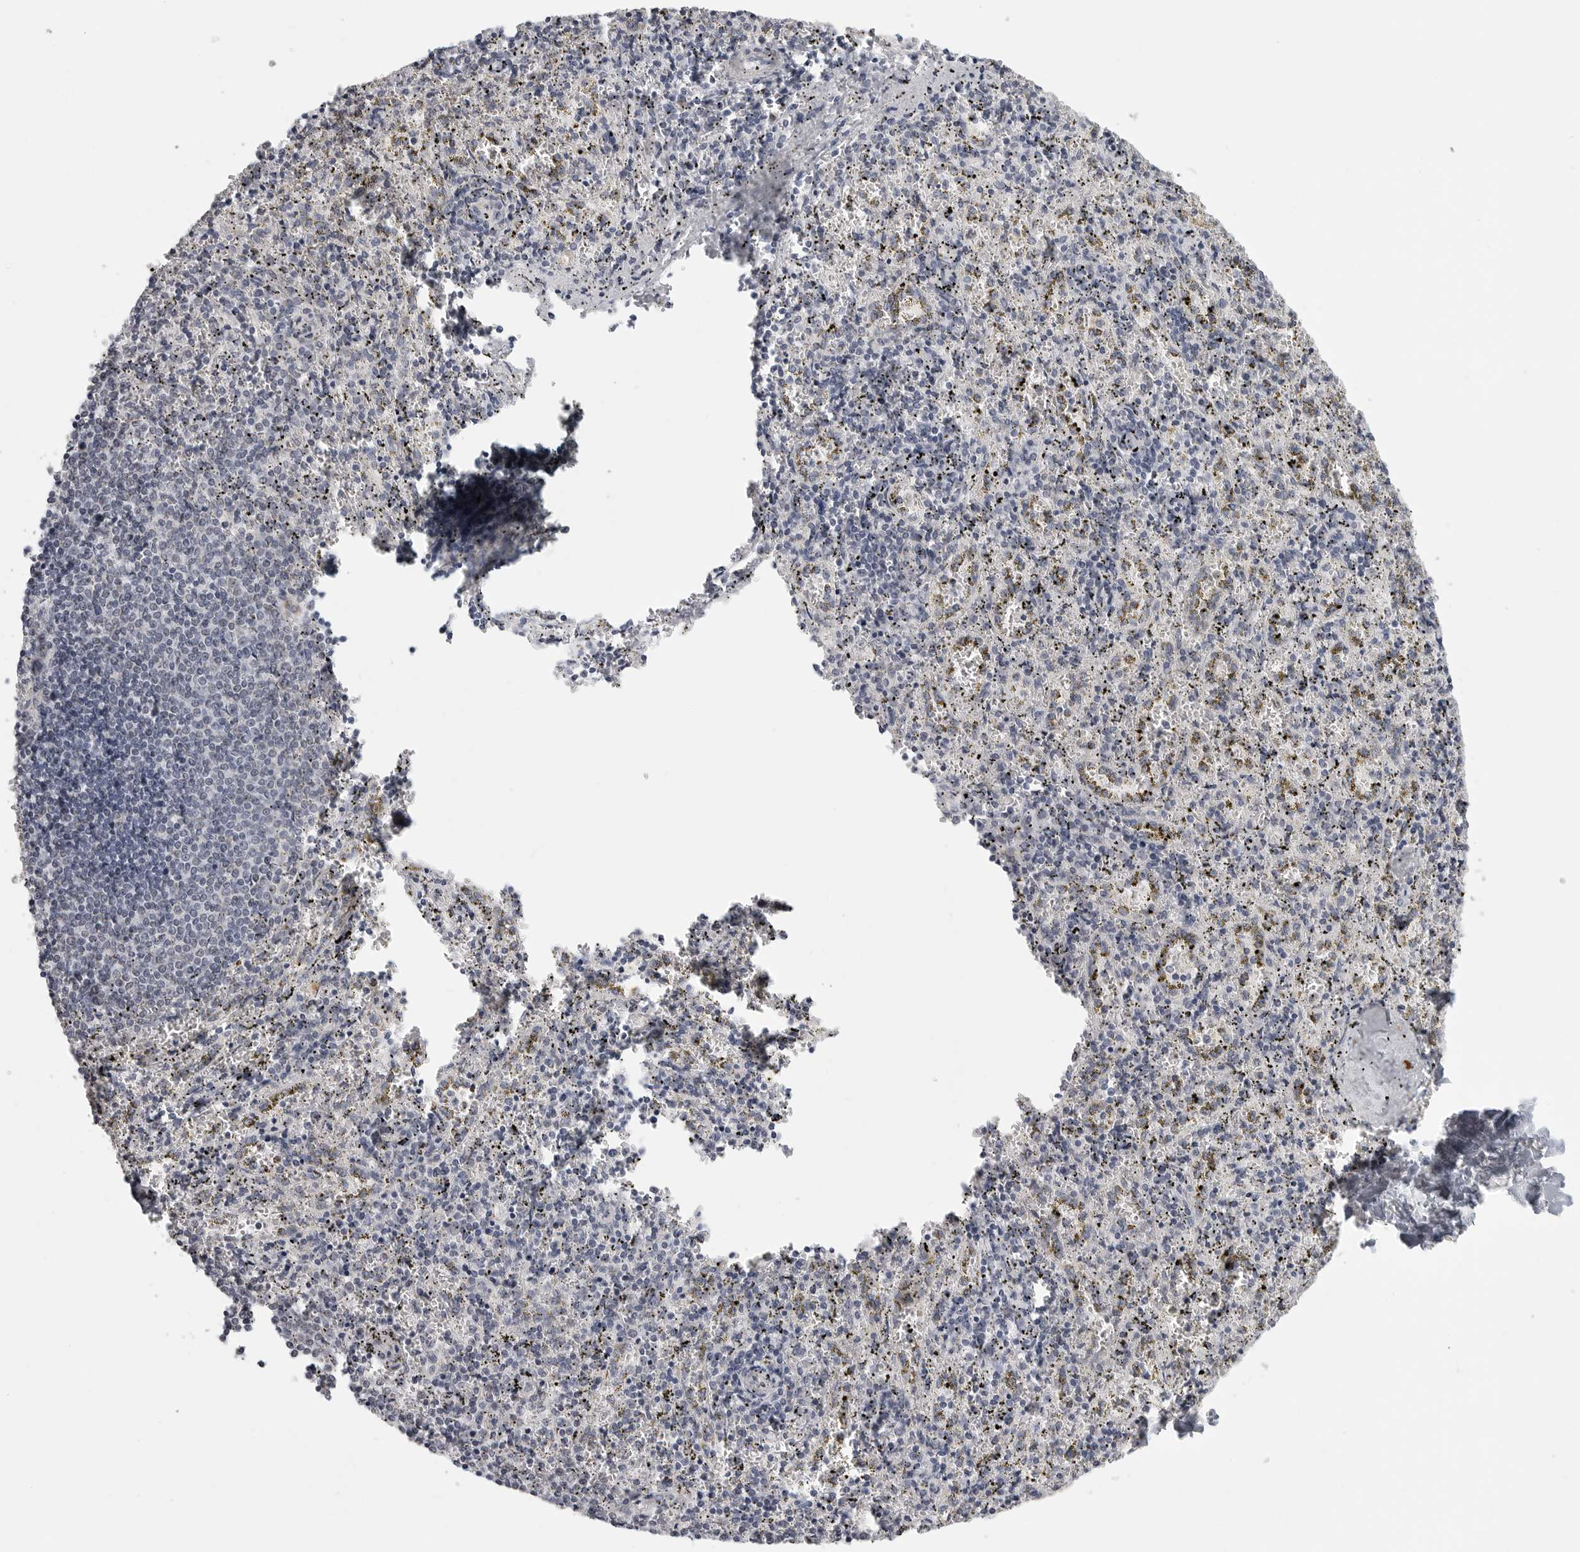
{"staining": {"intensity": "negative", "quantity": "none", "location": "none"}, "tissue": "spleen", "cell_type": "Cells in red pulp", "image_type": "normal", "snomed": [{"axis": "morphology", "description": "Normal tissue, NOS"}, {"axis": "topography", "description": "Spleen"}], "caption": "IHC image of normal human spleen stained for a protein (brown), which demonstrates no positivity in cells in red pulp.", "gene": "MAP7D1", "patient": {"sex": "male", "age": 11}}